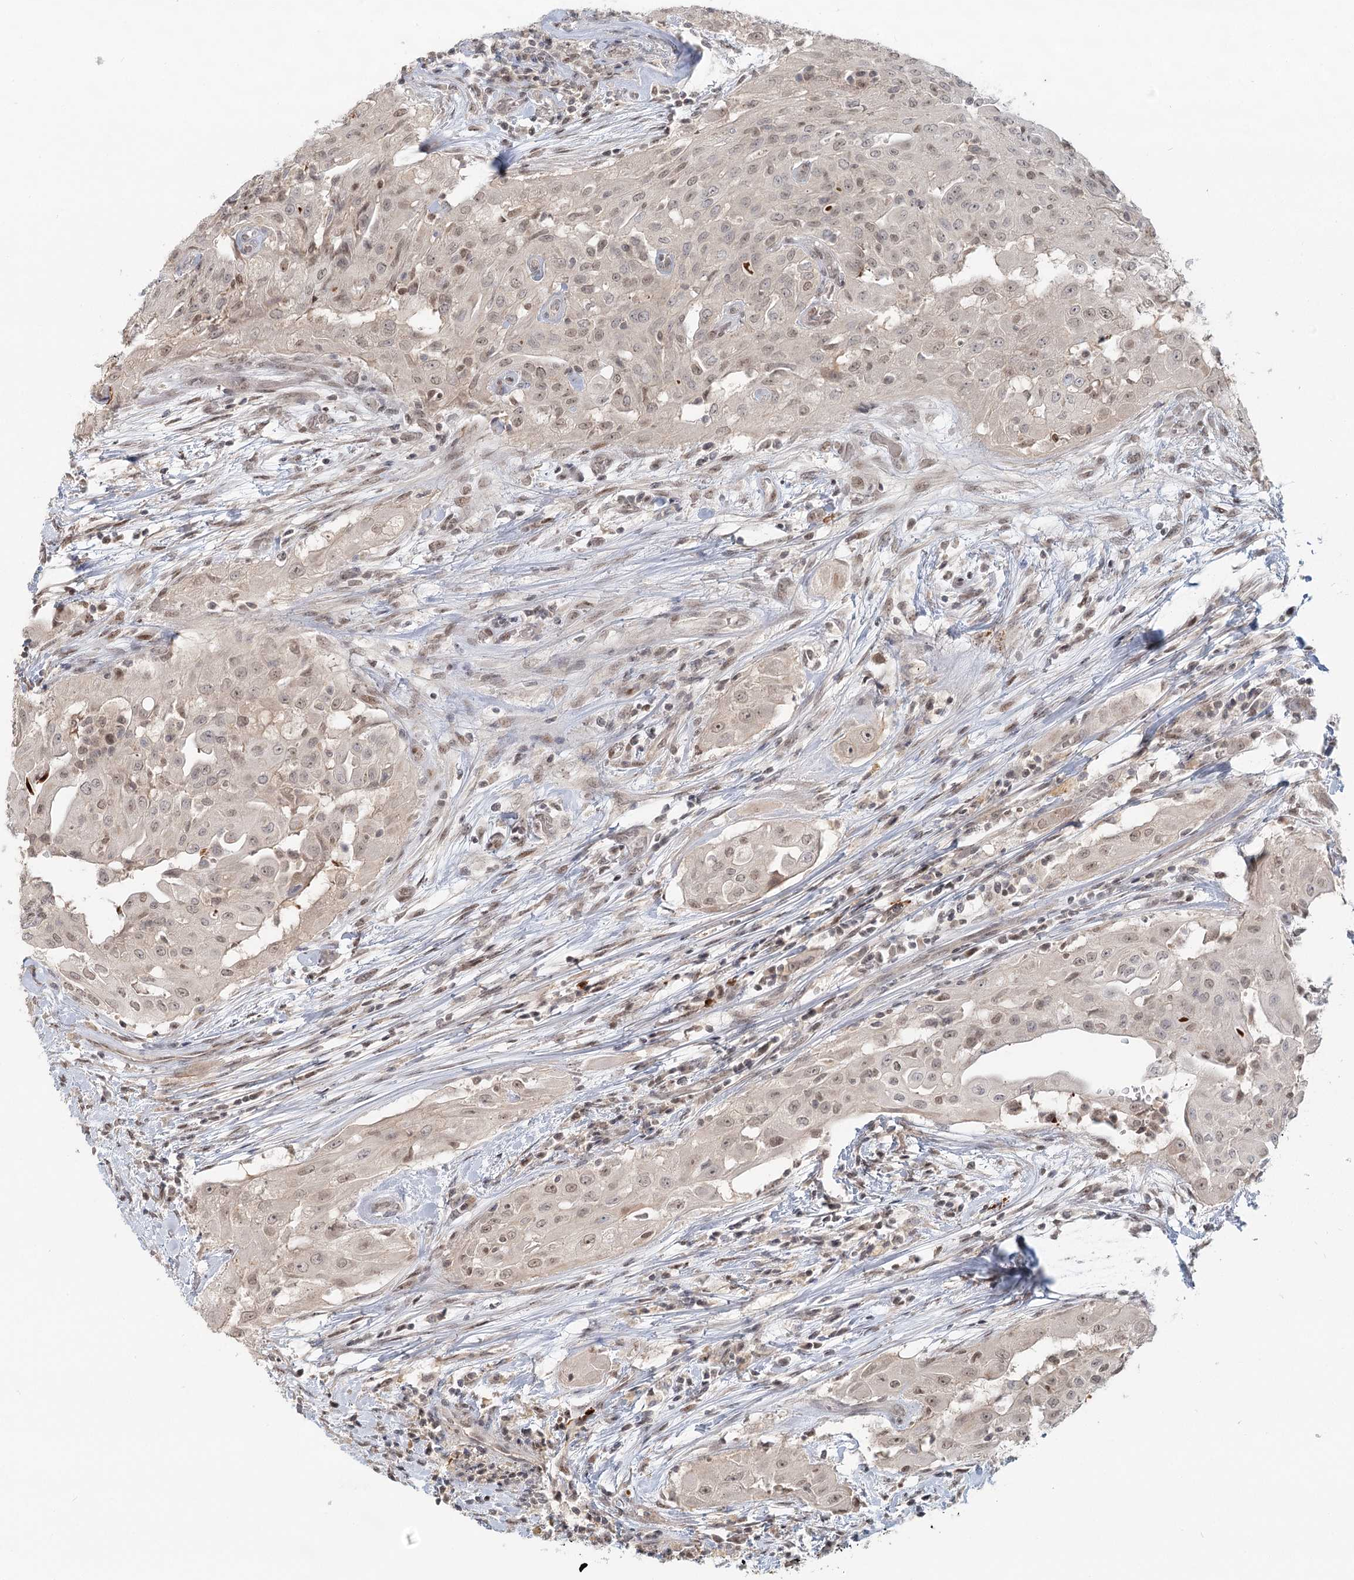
{"staining": {"intensity": "weak", "quantity": "<25%", "location": "nuclear"}, "tissue": "thyroid cancer", "cell_type": "Tumor cells", "image_type": "cancer", "snomed": [{"axis": "morphology", "description": "Papillary adenocarcinoma, NOS"}, {"axis": "topography", "description": "Thyroid gland"}], "caption": "The micrograph displays no staining of tumor cells in papillary adenocarcinoma (thyroid). (DAB immunohistochemistry (IHC) visualized using brightfield microscopy, high magnification).", "gene": "R3HCC1L", "patient": {"sex": "female", "age": 59}}